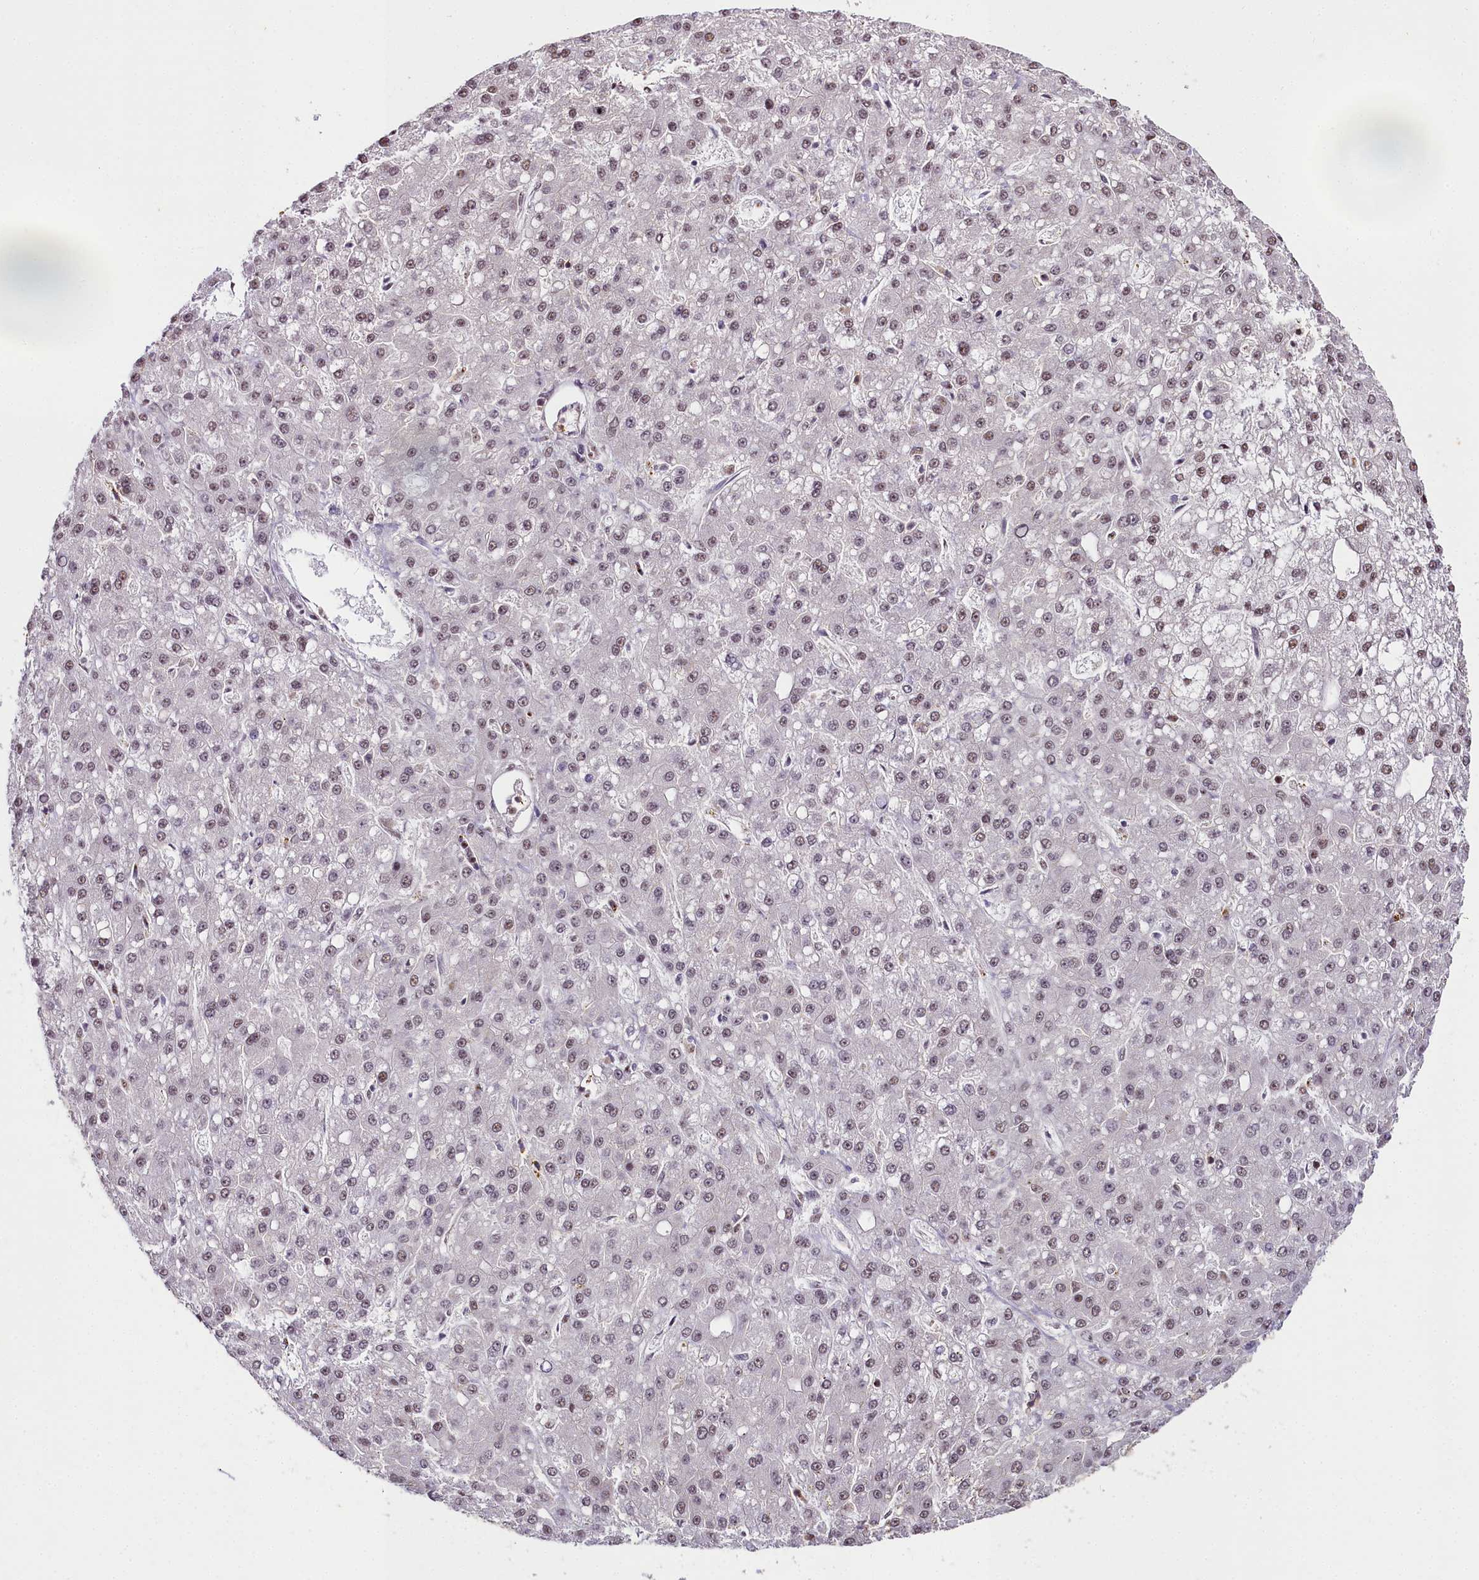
{"staining": {"intensity": "moderate", "quantity": "25%-75%", "location": "nuclear"}, "tissue": "liver cancer", "cell_type": "Tumor cells", "image_type": "cancer", "snomed": [{"axis": "morphology", "description": "Carcinoma, Hepatocellular, NOS"}, {"axis": "topography", "description": "Liver"}], "caption": "Liver cancer (hepatocellular carcinoma) stained with a brown dye displays moderate nuclear positive staining in approximately 25%-75% of tumor cells.", "gene": "PPP4C", "patient": {"sex": "male", "age": 67}}